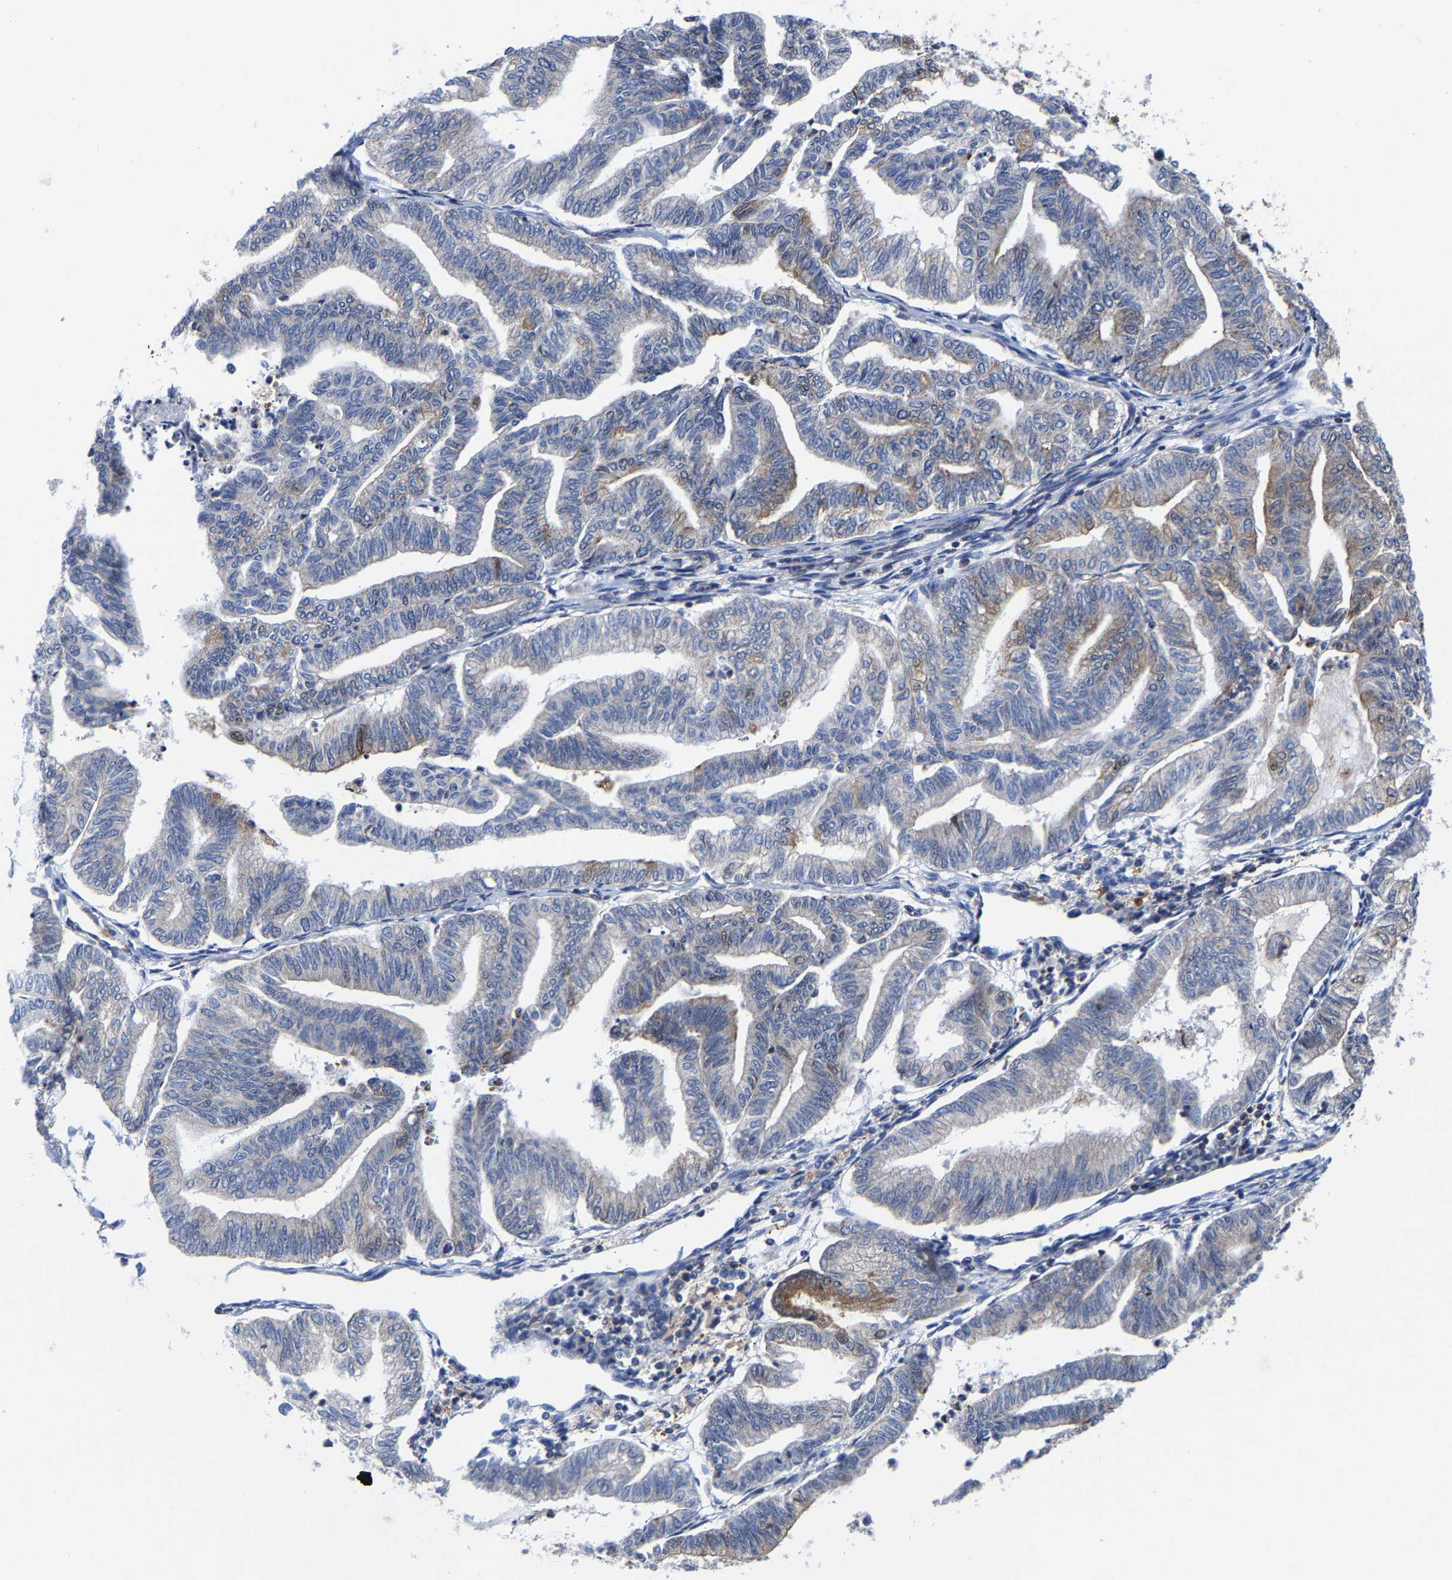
{"staining": {"intensity": "moderate", "quantity": "25%-75%", "location": "cytoplasmic/membranous"}, "tissue": "endometrial cancer", "cell_type": "Tumor cells", "image_type": "cancer", "snomed": [{"axis": "morphology", "description": "Adenocarcinoma, NOS"}, {"axis": "topography", "description": "Endometrium"}], "caption": "Protein analysis of endometrial cancer tissue displays moderate cytoplasmic/membranous expression in approximately 25%-75% of tumor cells.", "gene": "PFKFB3", "patient": {"sex": "female", "age": 79}}